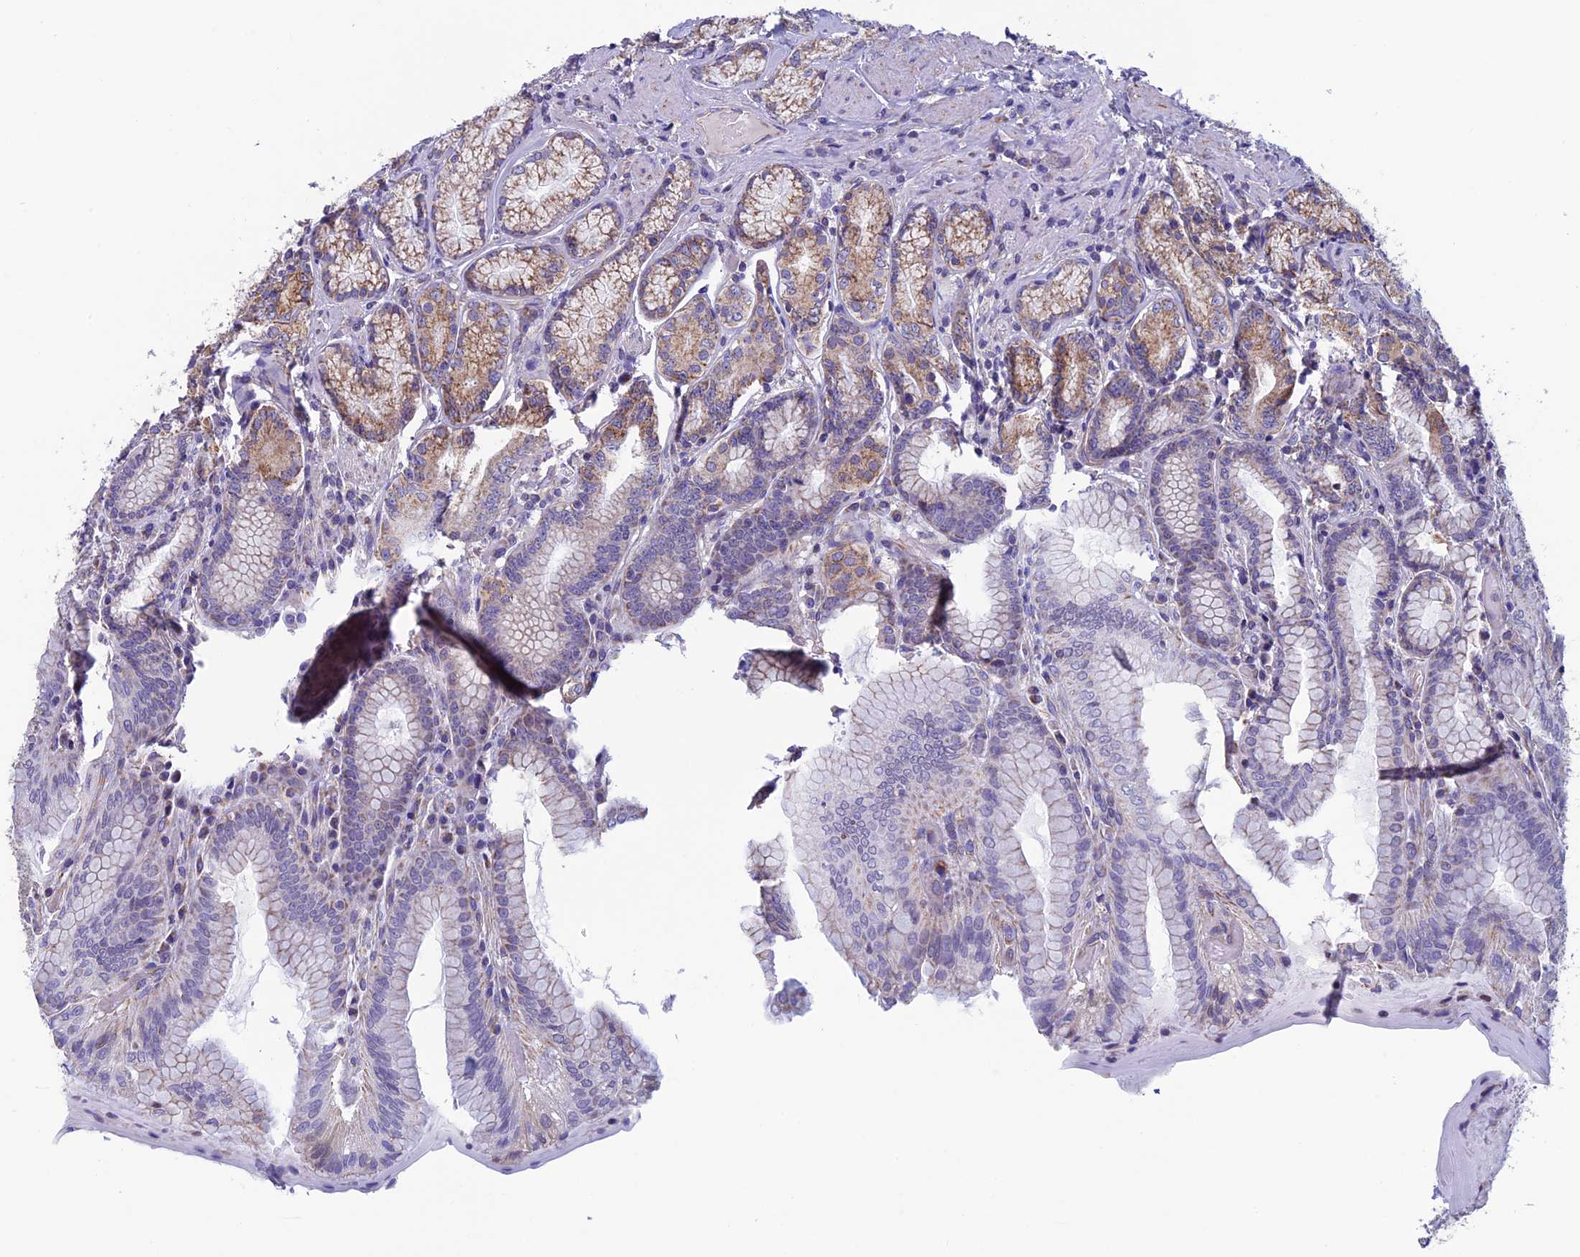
{"staining": {"intensity": "moderate", "quantity": "25%-75%", "location": "cytoplasmic/membranous"}, "tissue": "stomach", "cell_type": "Glandular cells", "image_type": "normal", "snomed": [{"axis": "morphology", "description": "Normal tissue, NOS"}, {"axis": "topography", "description": "Stomach, upper"}, {"axis": "topography", "description": "Stomach, lower"}], "caption": "IHC histopathology image of normal human stomach stained for a protein (brown), which reveals medium levels of moderate cytoplasmic/membranous staining in approximately 25%-75% of glandular cells.", "gene": "MFSD12", "patient": {"sex": "female", "age": 76}}